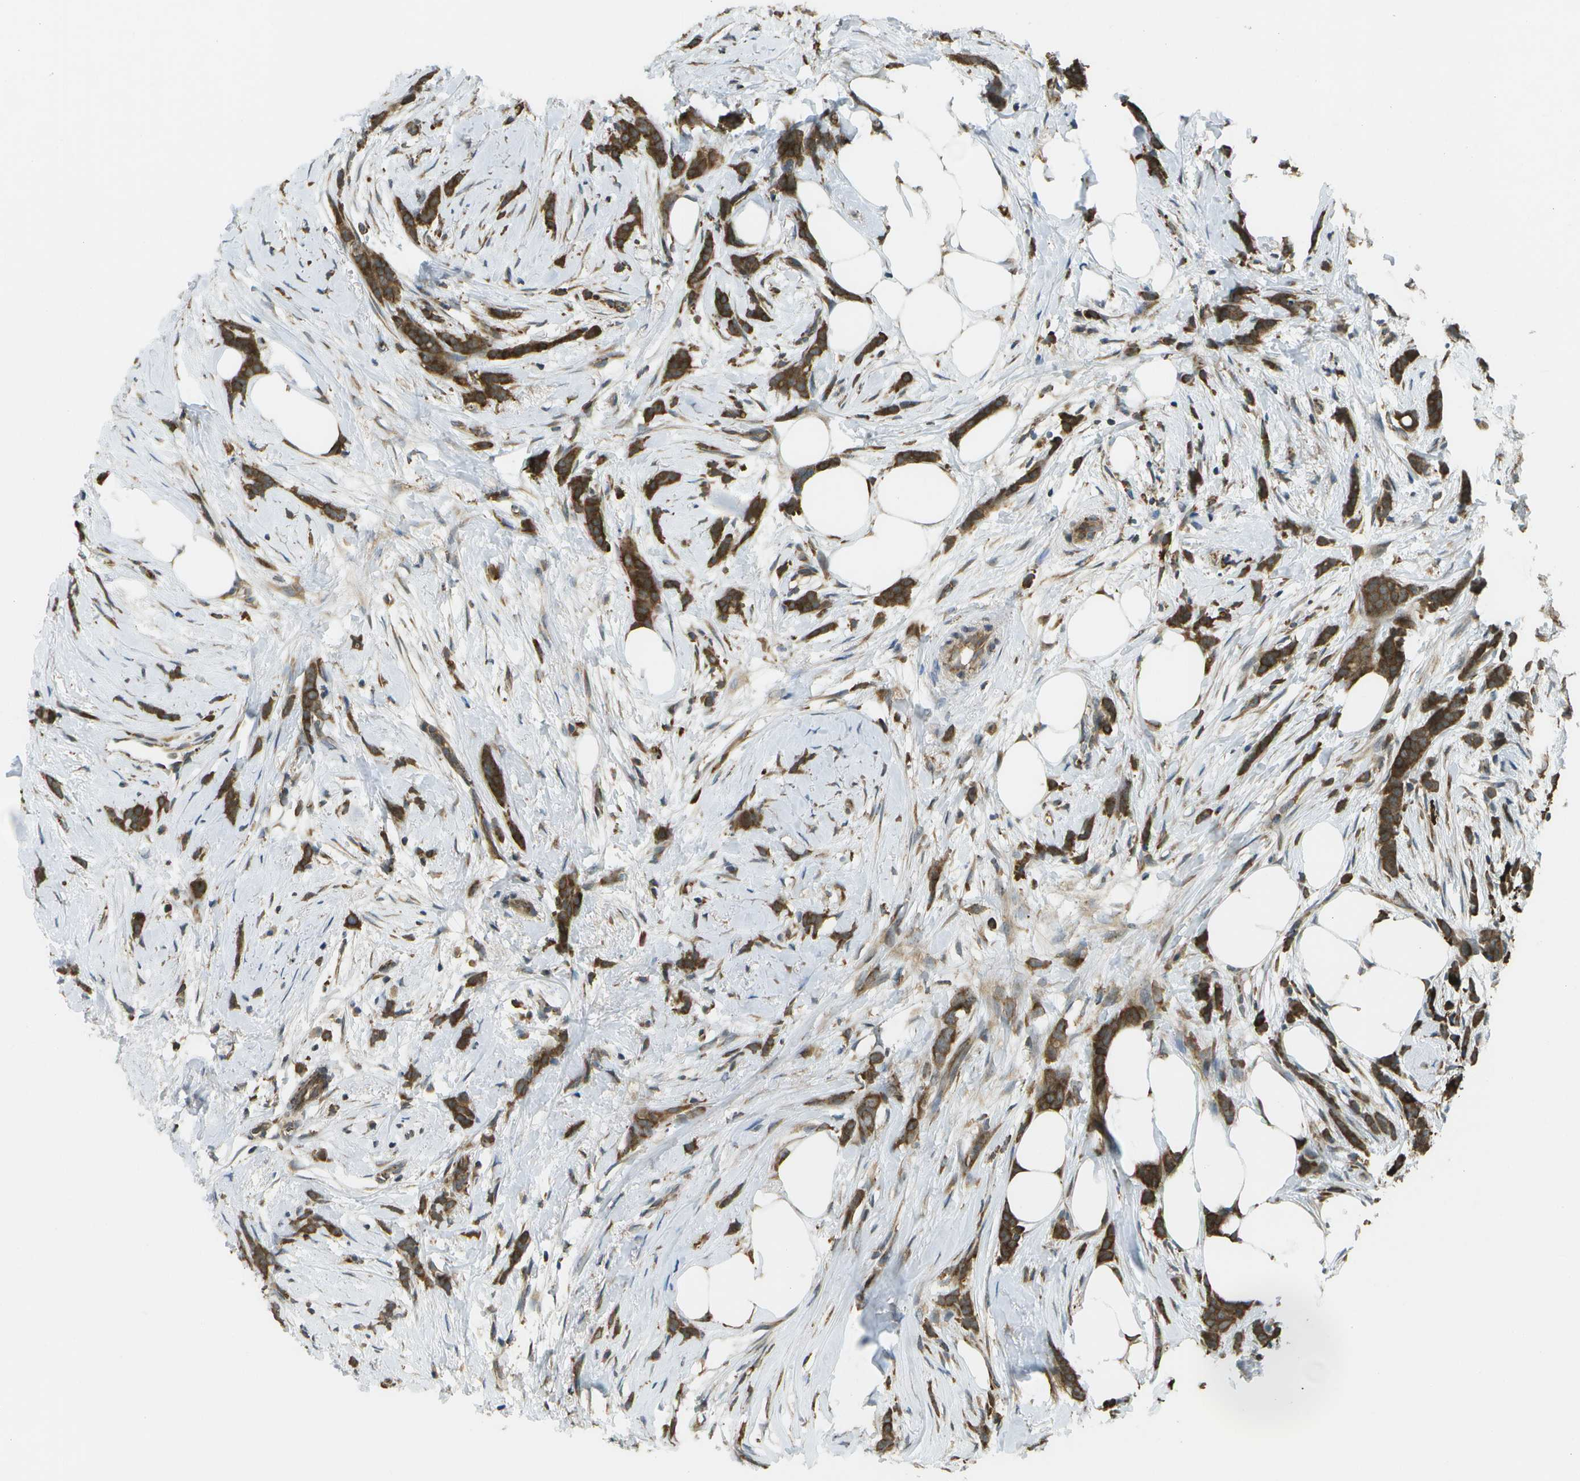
{"staining": {"intensity": "strong", "quantity": ">75%", "location": "cytoplasmic/membranous"}, "tissue": "breast cancer", "cell_type": "Tumor cells", "image_type": "cancer", "snomed": [{"axis": "morphology", "description": "Lobular carcinoma, in situ"}, {"axis": "morphology", "description": "Lobular carcinoma"}, {"axis": "topography", "description": "Breast"}], "caption": "An image of human breast lobular carcinoma in situ stained for a protein displays strong cytoplasmic/membranous brown staining in tumor cells. (Stains: DAB (3,3'-diaminobenzidine) in brown, nuclei in blue, Microscopy: brightfield microscopy at high magnification).", "gene": "USP30", "patient": {"sex": "female", "age": 41}}